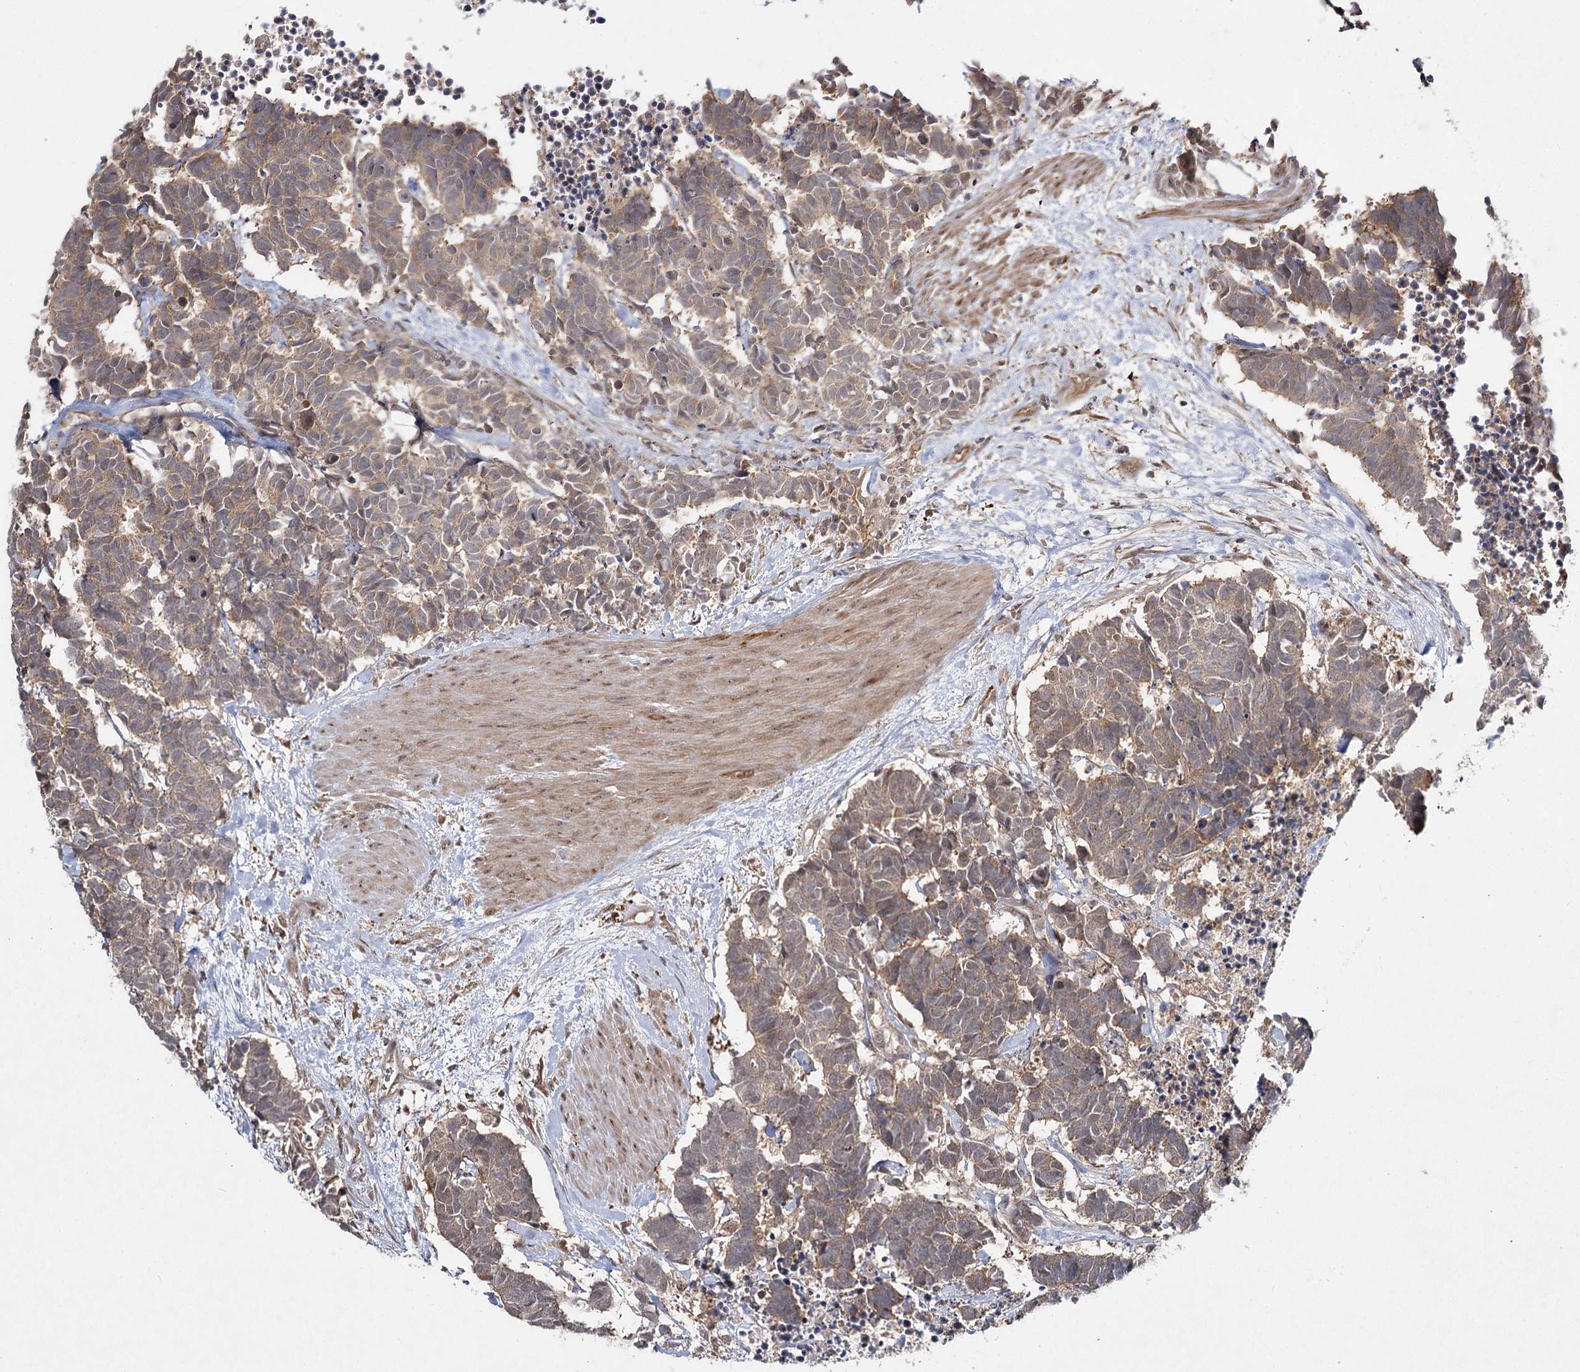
{"staining": {"intensity": "moderate", "quantity": ">75%", "location": "cytoplasmic/membranous"}, "tissue": "carcinoid", "cell_type": "Tumor cells", "image_type": "cancer", "snomed": [{"axis": "morphology", "description": "Carcinoma, NOS"}, {"axis": "morphology", "description": "Carcinoid, malignant, NOS"}, {"axis": "topography", "description": "Urinary bladder"}], "caption": "Protein positivity by IHC reveals moderate cytoplasmic/membranous positivity in approximately >75% of tumor cells in carcinoma. (DAB (3,3'-diaminobenzidine) IHC, brown staining for protein, blue staining for nuclei).", "gene": "WDR44", "patient": {"sex": "male", "age": 57}}